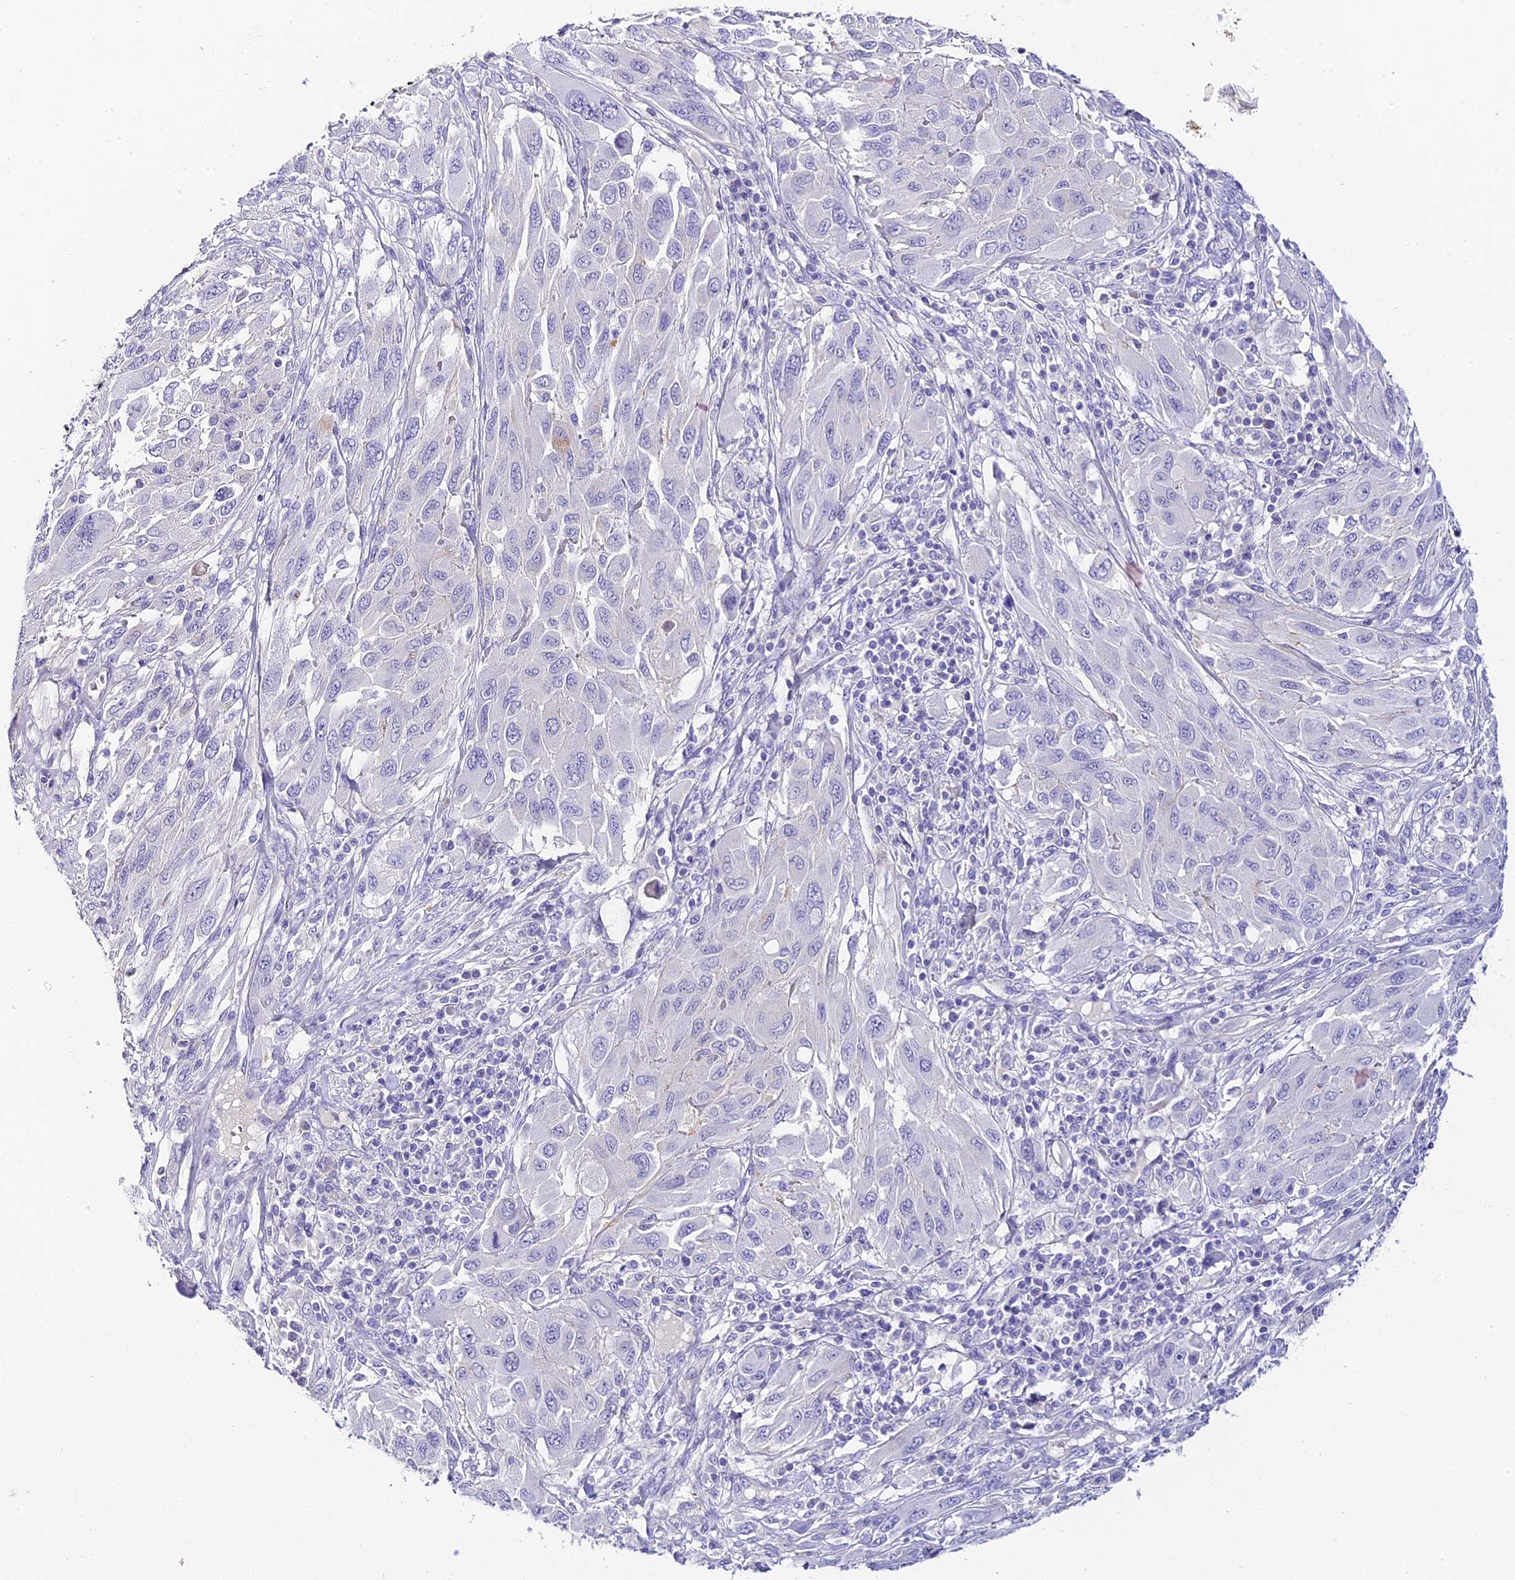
{"staining": {"intensity": "negative", "quantity": "none", "location": "none"}, "tissue": "melanoma", "cell_type": "Tumor cells", "image_type": "cancer", "snomed": [{"axis": "morphology", "description": "Malignant melanoma, NOS"}, {"axis": "topography", "description": "Skin"}], "caption": "High magnification brightfield microscopy of melanoma stained with DAB (3,3'-diaminobenzidine) (brown) and counterstained with hematoxylin (blue): tumor cells show no significant expression.", "gene": "C12orf29", "patient": {"sex": "female", "age": 91}}